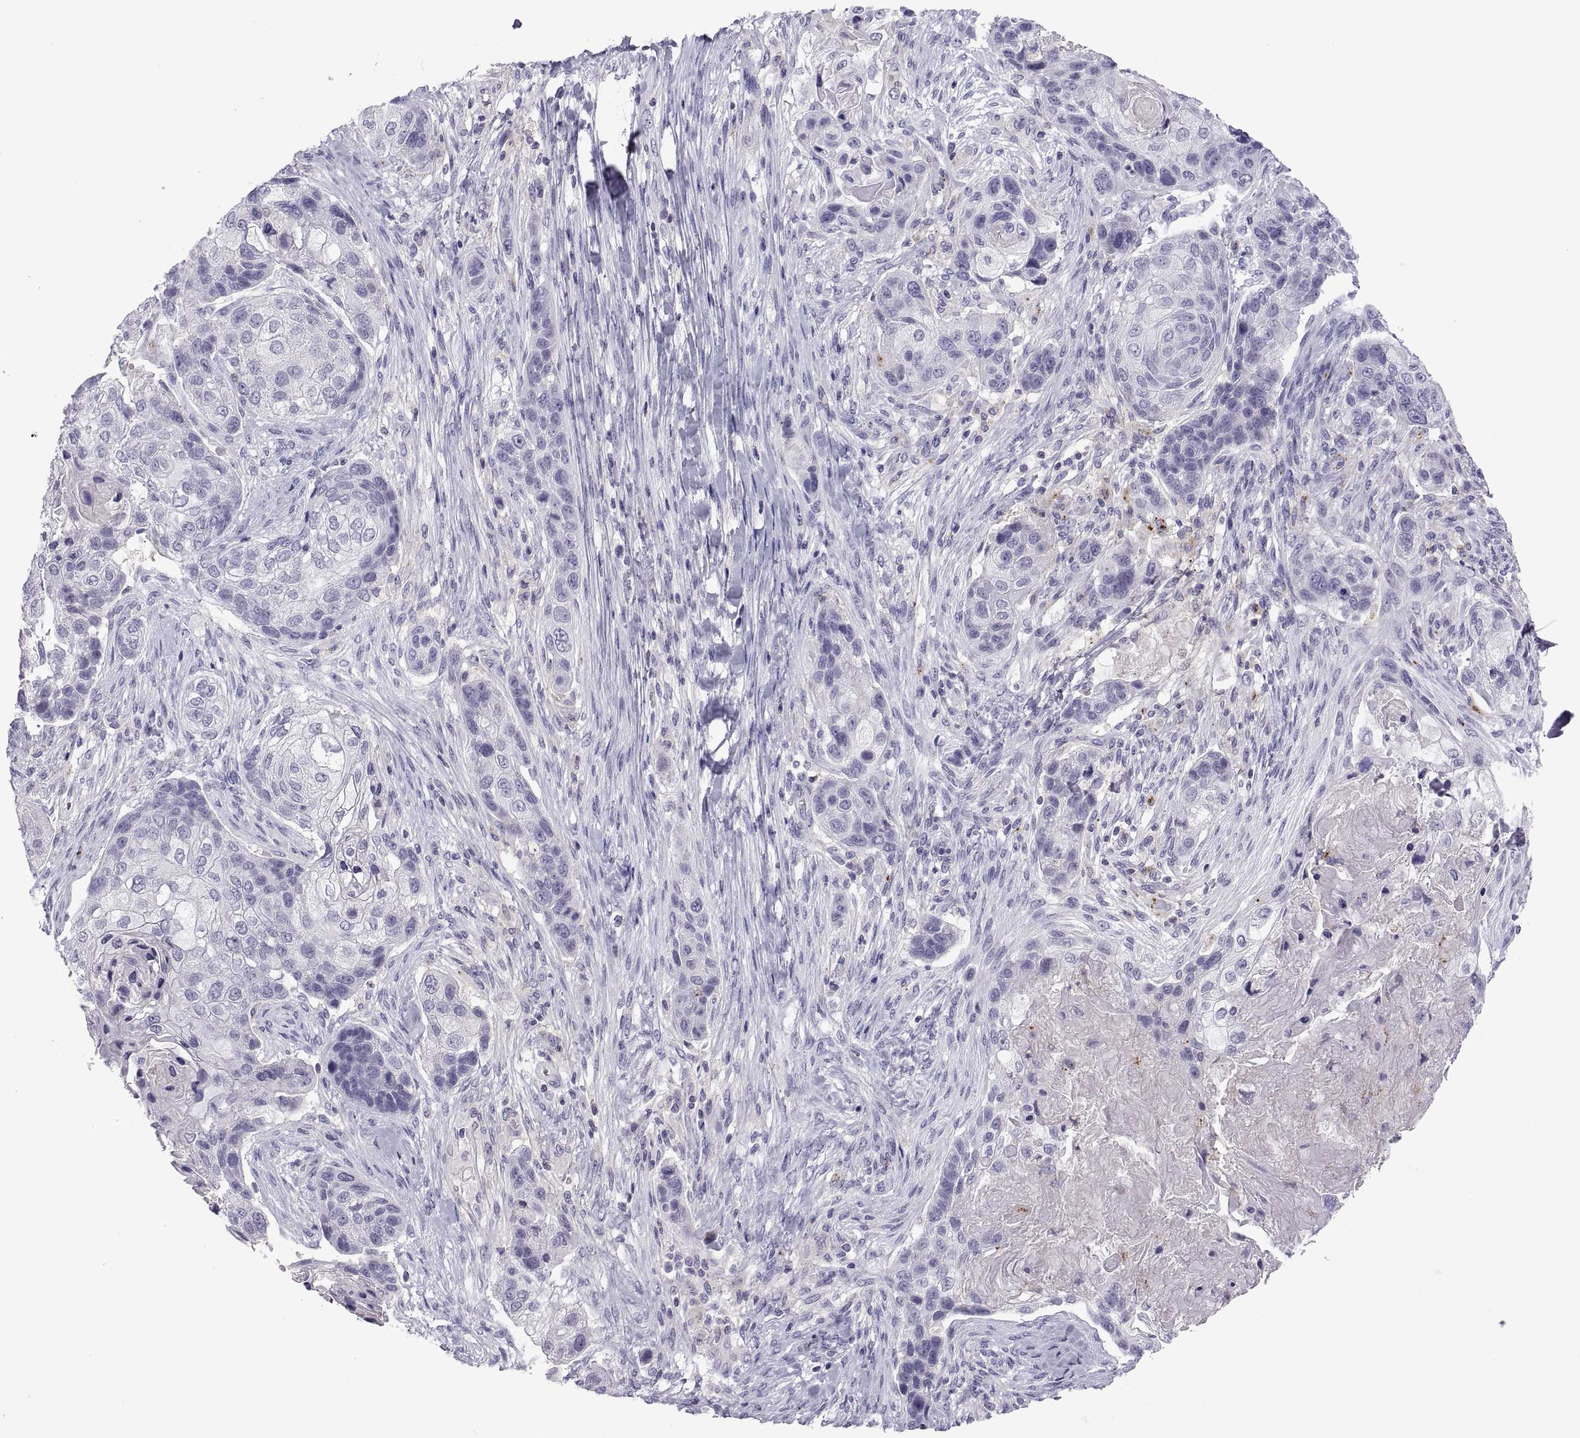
{"staining": {"intensity": "negative", "quantity": "none", "location": "none"}, "tissue": "lung cancer", "cell_type": "Tumor cells", "image_type": "cancer", "snomed": [{"axis": "morphology", "description": "Squamous cell carcinoma, NOS"}, {"axis": "topography", "description": "Lung"}], "caption": "DAB (3,3'-diaminobenzidine) immunohistochemical staining of human lung cancer (squamous cell carcinoma) shows no significant staining in tumor cells.", "gene": "RGS19", "patient": {"sex": "male", "age": 69}}